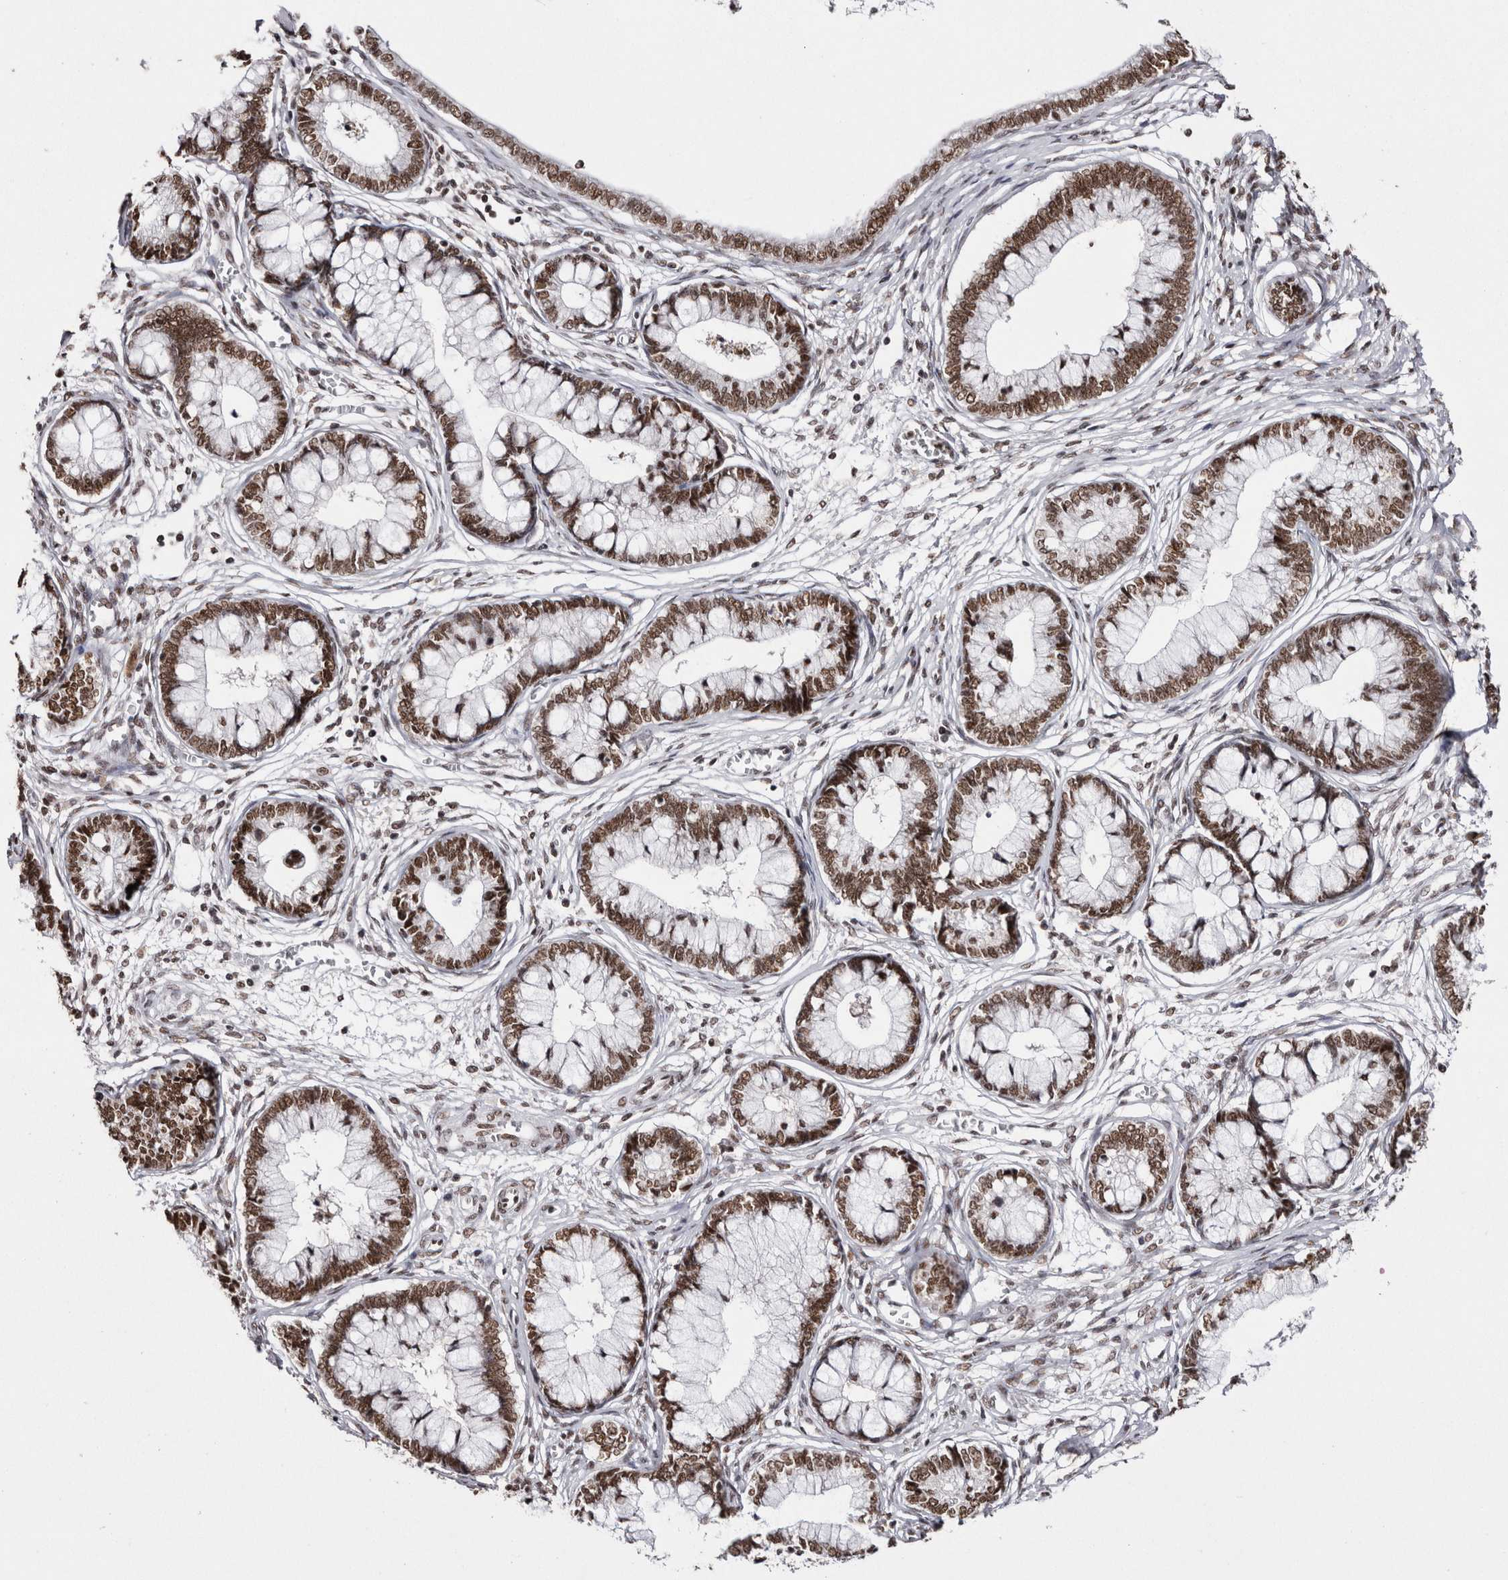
{"staining": {"intensity": "moderate", "quantity": ">75%", "location": "nuclear"}, "tissue": "cervical cancer", "cell_type": "Tumor cells", "image_type": "cancer", "snomed": [{"axis": "morphology", "description": "Adenocarcinoma, NOS"}, {"axis": "topography", "description": "Cervix"}], "caption": "Human cervical adenocarcinoma stained with a brown dye reveals moderate nuclear positive staining in approximately >75% of tumor cells.", "gene": "SMC1A", "patient": {"sex": "female", "age": 44}}